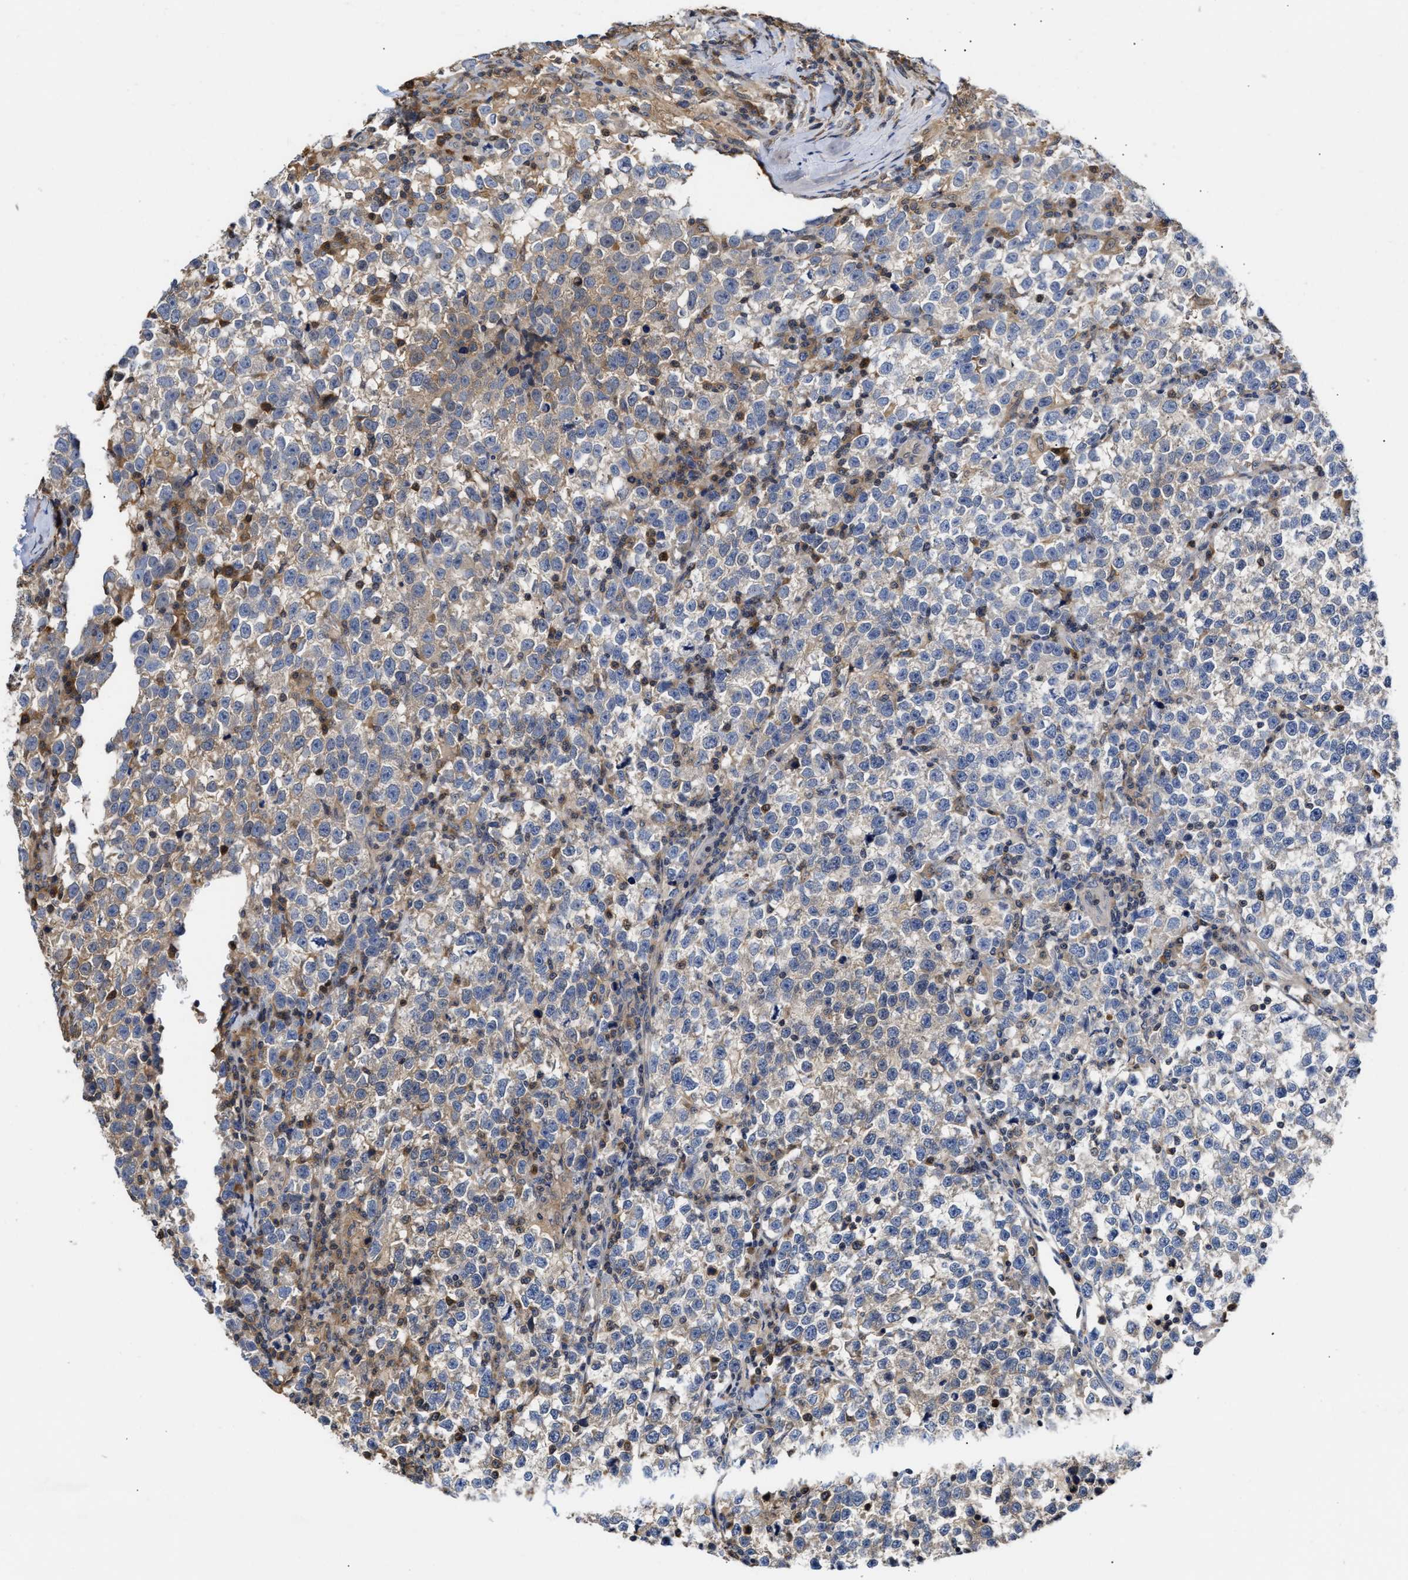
{"staining": {"intensity": "weak", "quantity": ">75%", "location": "cytoplasmic/membranous"}, "tissue": "testis cancer", "cell_type": "Tumor cells", "image_type": "cancer", "snomed": [{"axis": "morphology", "description": "Normal tissue, NOS"}, {"axis": "morphology", "description": "Seminoma, NOS"}, {"axis": "topography", "description": "Testis"}], "caption": "This photomicrograph reveals testis cancer (seminoma) stained with IHC to label a protein in brown. The cytoplasmic/membranous of tumor cells show weak positivity for the protein. Nuclei are counter-stained blue.", "gene": "KLHDC1", "patient": {"sex": "male", "age": 43}}